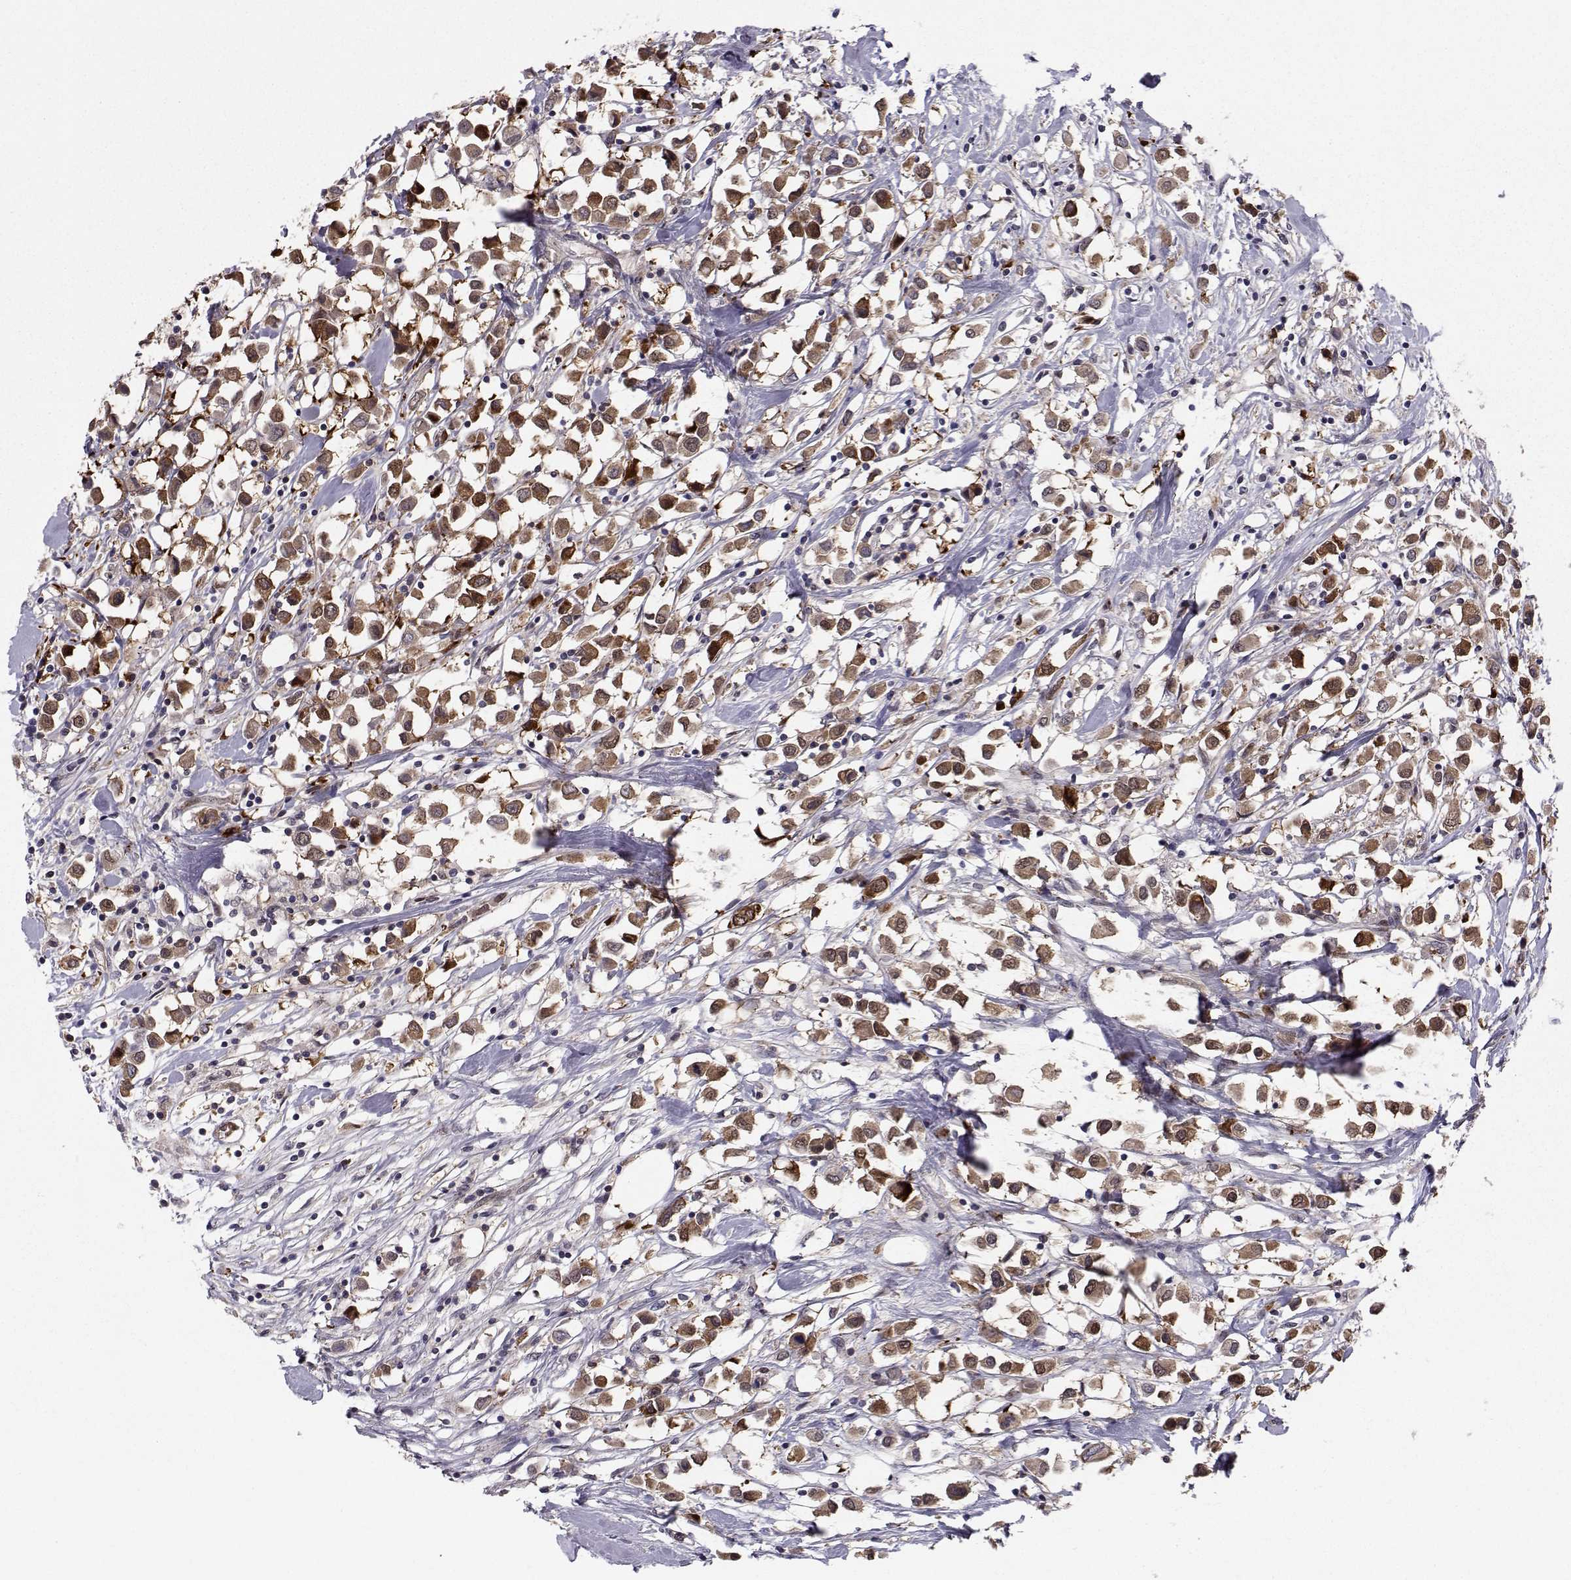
{"staining": {"intensity": "moderate", "quantity": ">75%", "location": "cytoplasmic/membranous"}, "tissue": "breast cancer", "cell_type": "Tumor cells", "image_type": "cancer", "snomed": [{"axis": "morphology", "description": "Duct carcinoma"}, {"axis": "topography", "description": "Breast"}], "caption": "IHC (DAB (3,3'-diaminobenzidine)) staining of human breast infiltrating ductal carcinoma exhibits moderate cytoplasmic/membranous protein staining in approximately >75% of tumor cells. The protein of interest is shown in brown color, while the nuclei are stained blue.", "gene": "HSP90AB1", "patient": {"sex": "female", "age": 61}}